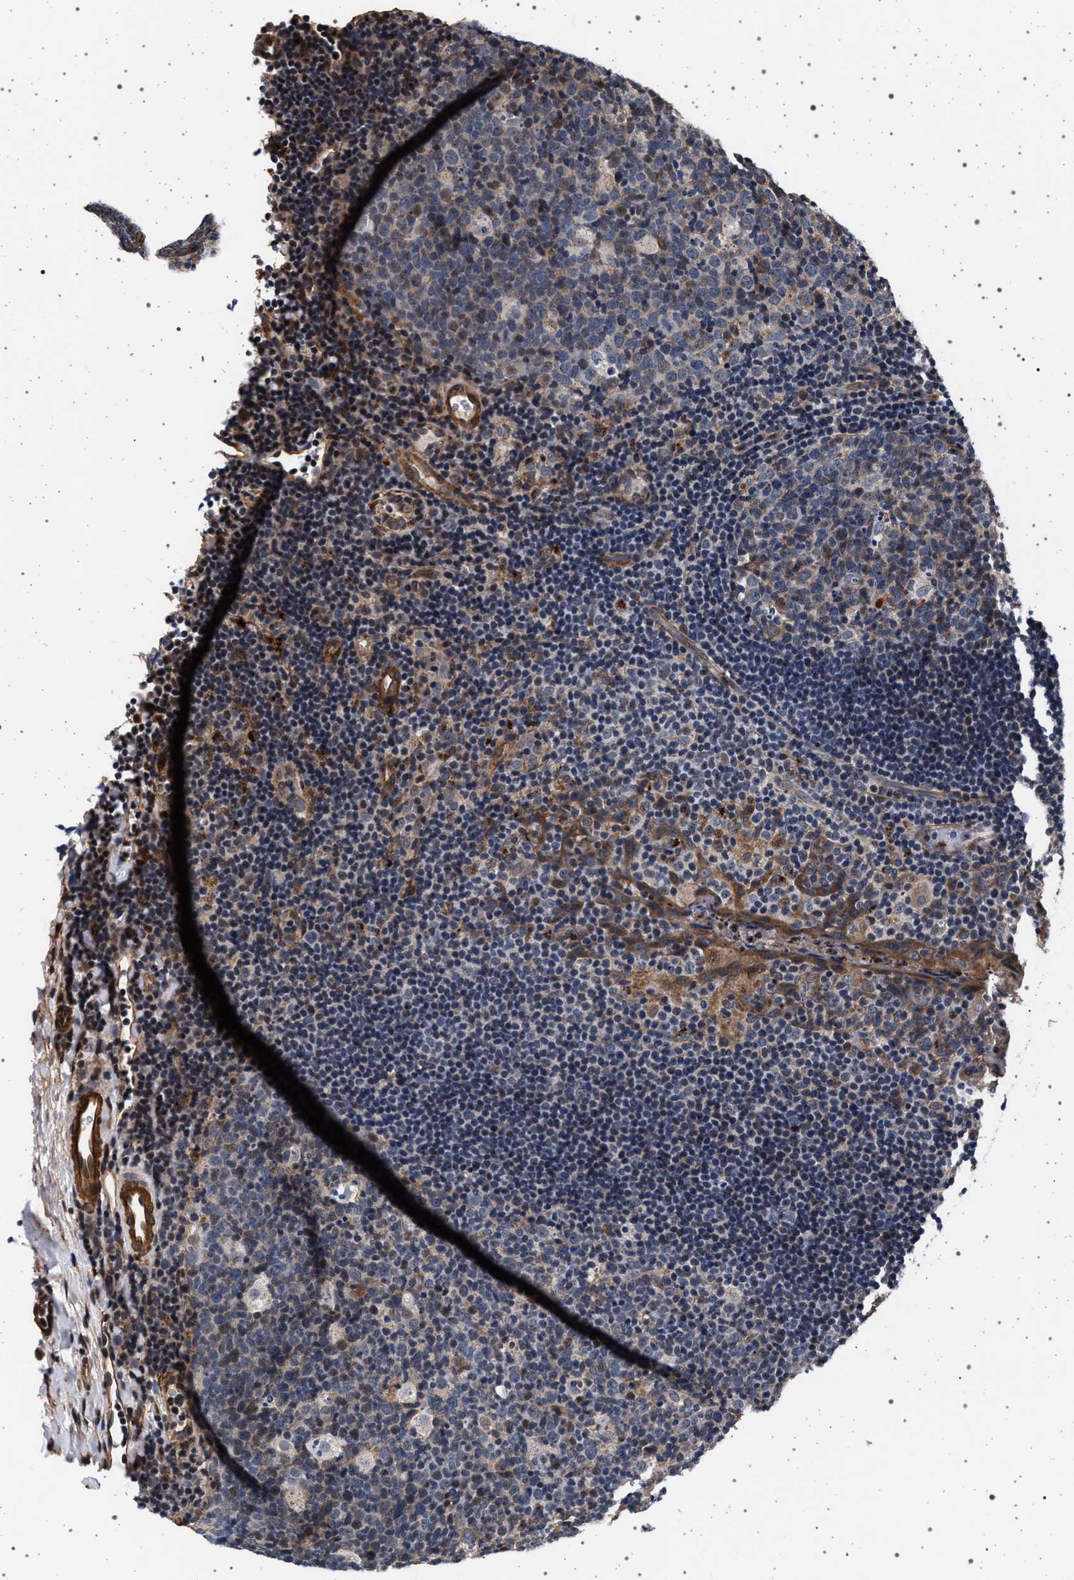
{"staining": {"intensity": "weak", "quantity": "<25%", "location": "cytoplasmic/membranous,nuclear"}, "tissue": "tonsil", "cell_type": "Germinal center cells", "image_type": "normal", "snomed": [{"axis": "morphology", "description": "Normal tissue, NOS"}, {"axis": "topography", "description": "Tonsil"}], "caption": "This is an immunohistochemistry histopathology image of benign human tonsil. There is no expression in germinal center cells.", "gene": "KCNK6", "patient": {"sex": "male", "age": 17}}